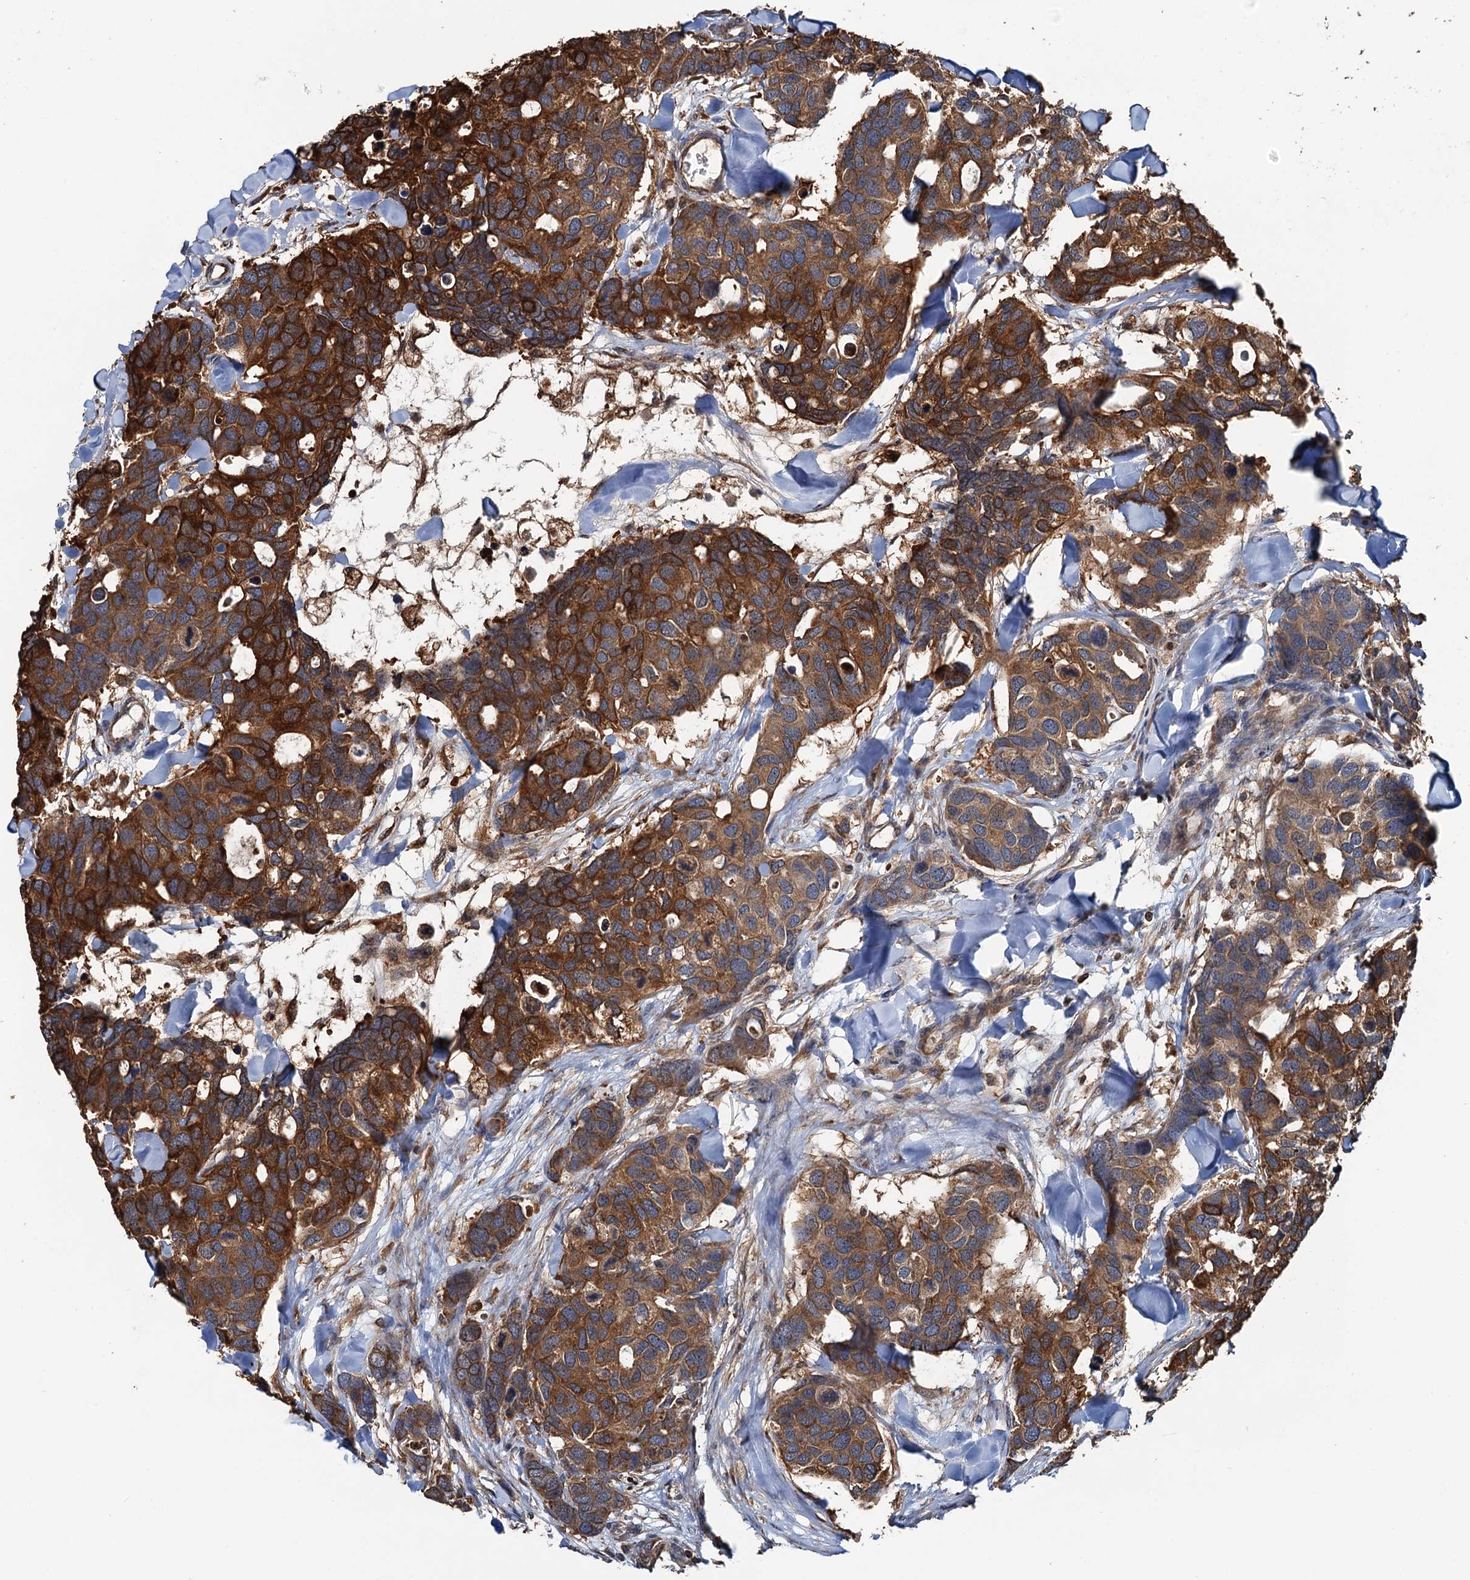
{"staining": {"intensity": "strong", "quantity": ">75%", "location": "cytoplasmic/membranous"}, "tissue": "breast cancer", "cell_type": "Tumor cells", "image_type": "cancer", "snomed": [{"axis": "morphology", "description": "Duct carcinoma"}, {"axis": "topography", "description": "Breast"}], "caption": "Immunohistochemical staining of breast cancer exhibits high levels of strong cytoplasmic/membranous expression in approximately >75% of tumor cells. (DAB (3,3'-diaminobenzidine) IHC with brightfield microscopy, high magnification).", "gene": "USP6NL", "patient": {"sex": "female", "age": 83}}